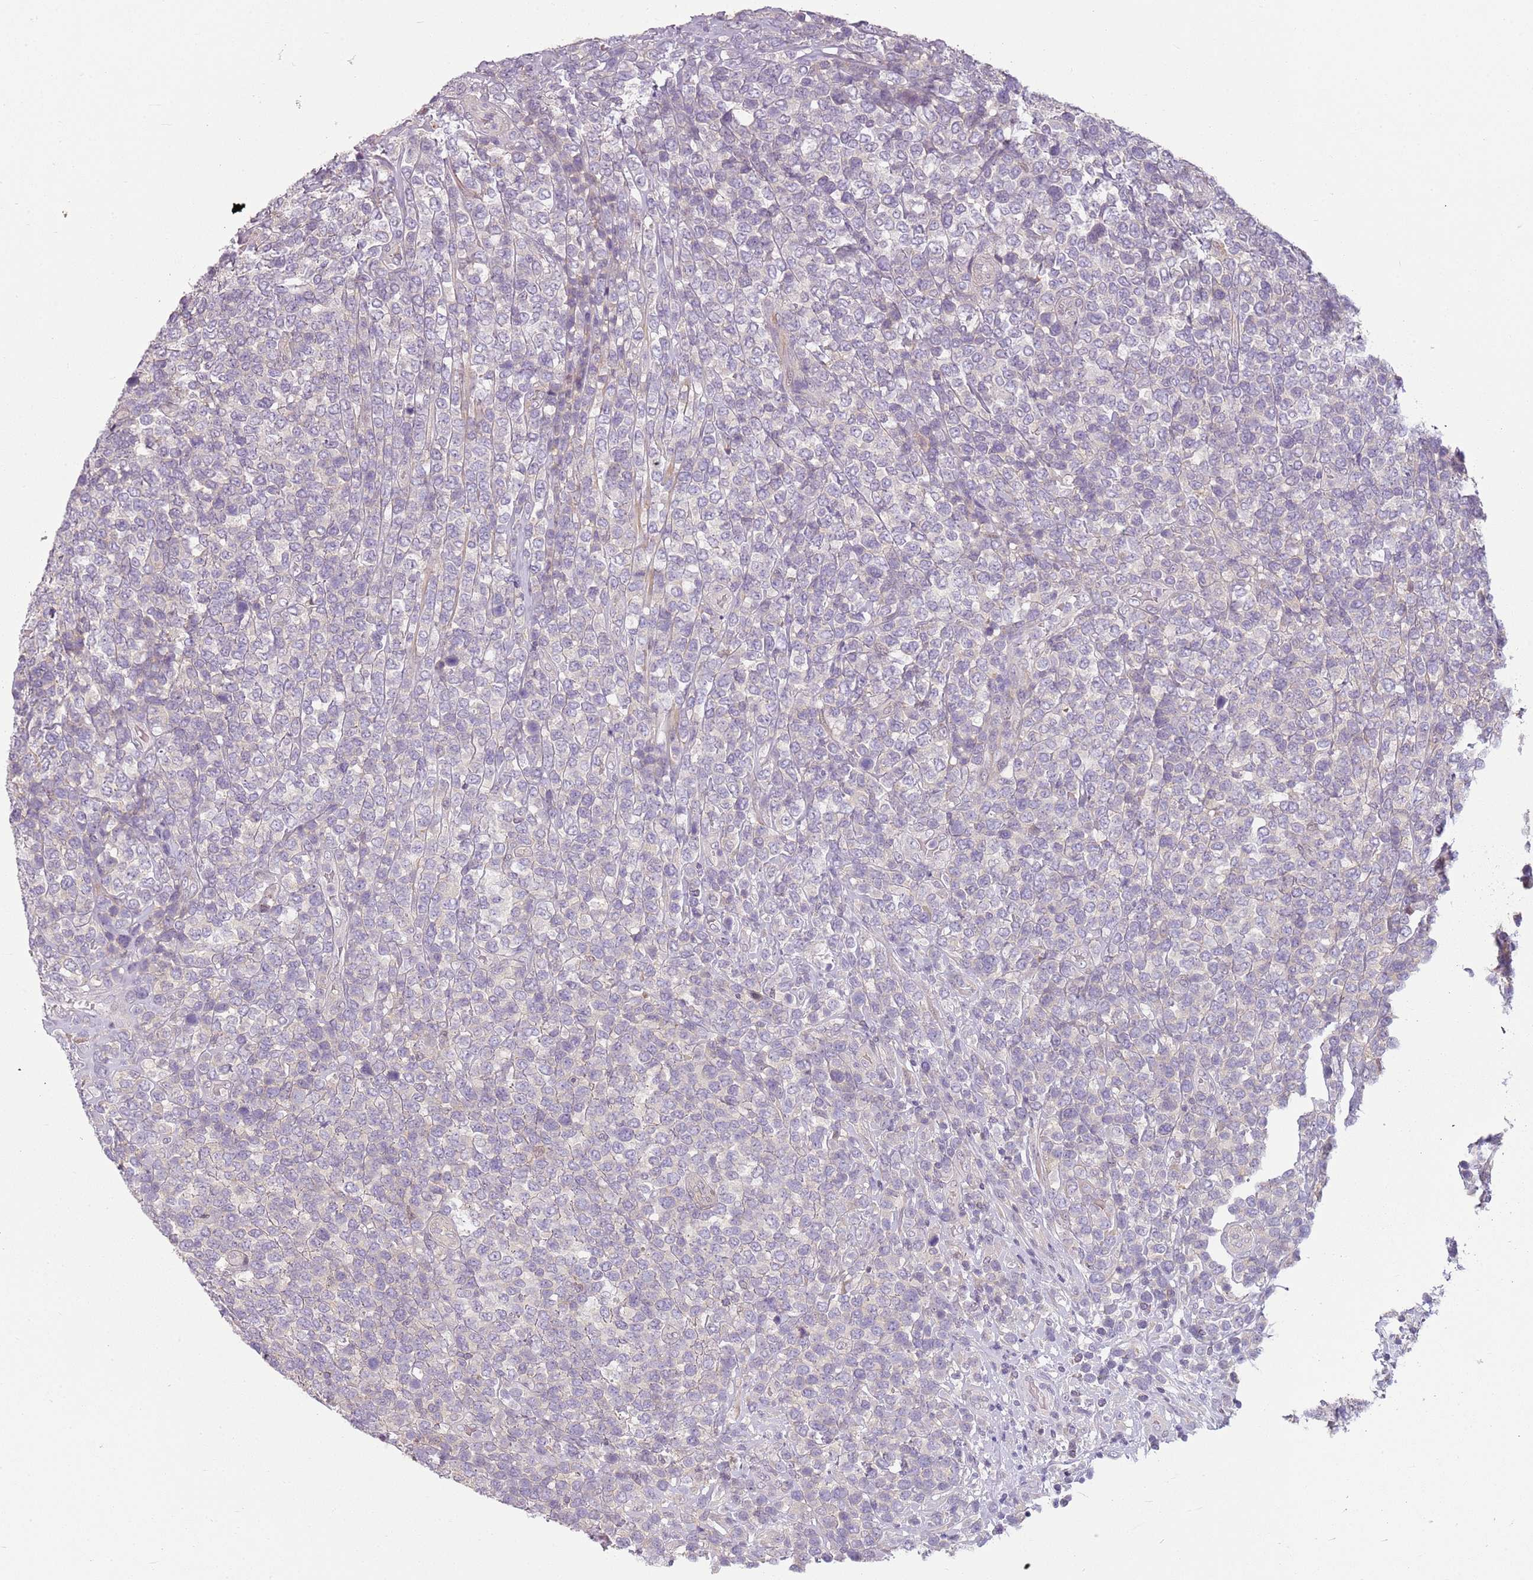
{"staining": {"intensity": "negative", "quantity": "none", "location": "none"}, "tissue": "lymphoma", "cell_type": "Tumor cells", "image_type": "cancer", "snomed": [{"axis": "morphology", "description": "Malignant lymphoma, non-Hodgkin's type, High grade"}, {"axis": "topography", "description": "Soft tissue"}], "caption": "Immunohistochemistry of lymphoma shows no positivity in tumor cells.", "gene": "DEFB116", "patient": {"sex": "female", "age": 56}}